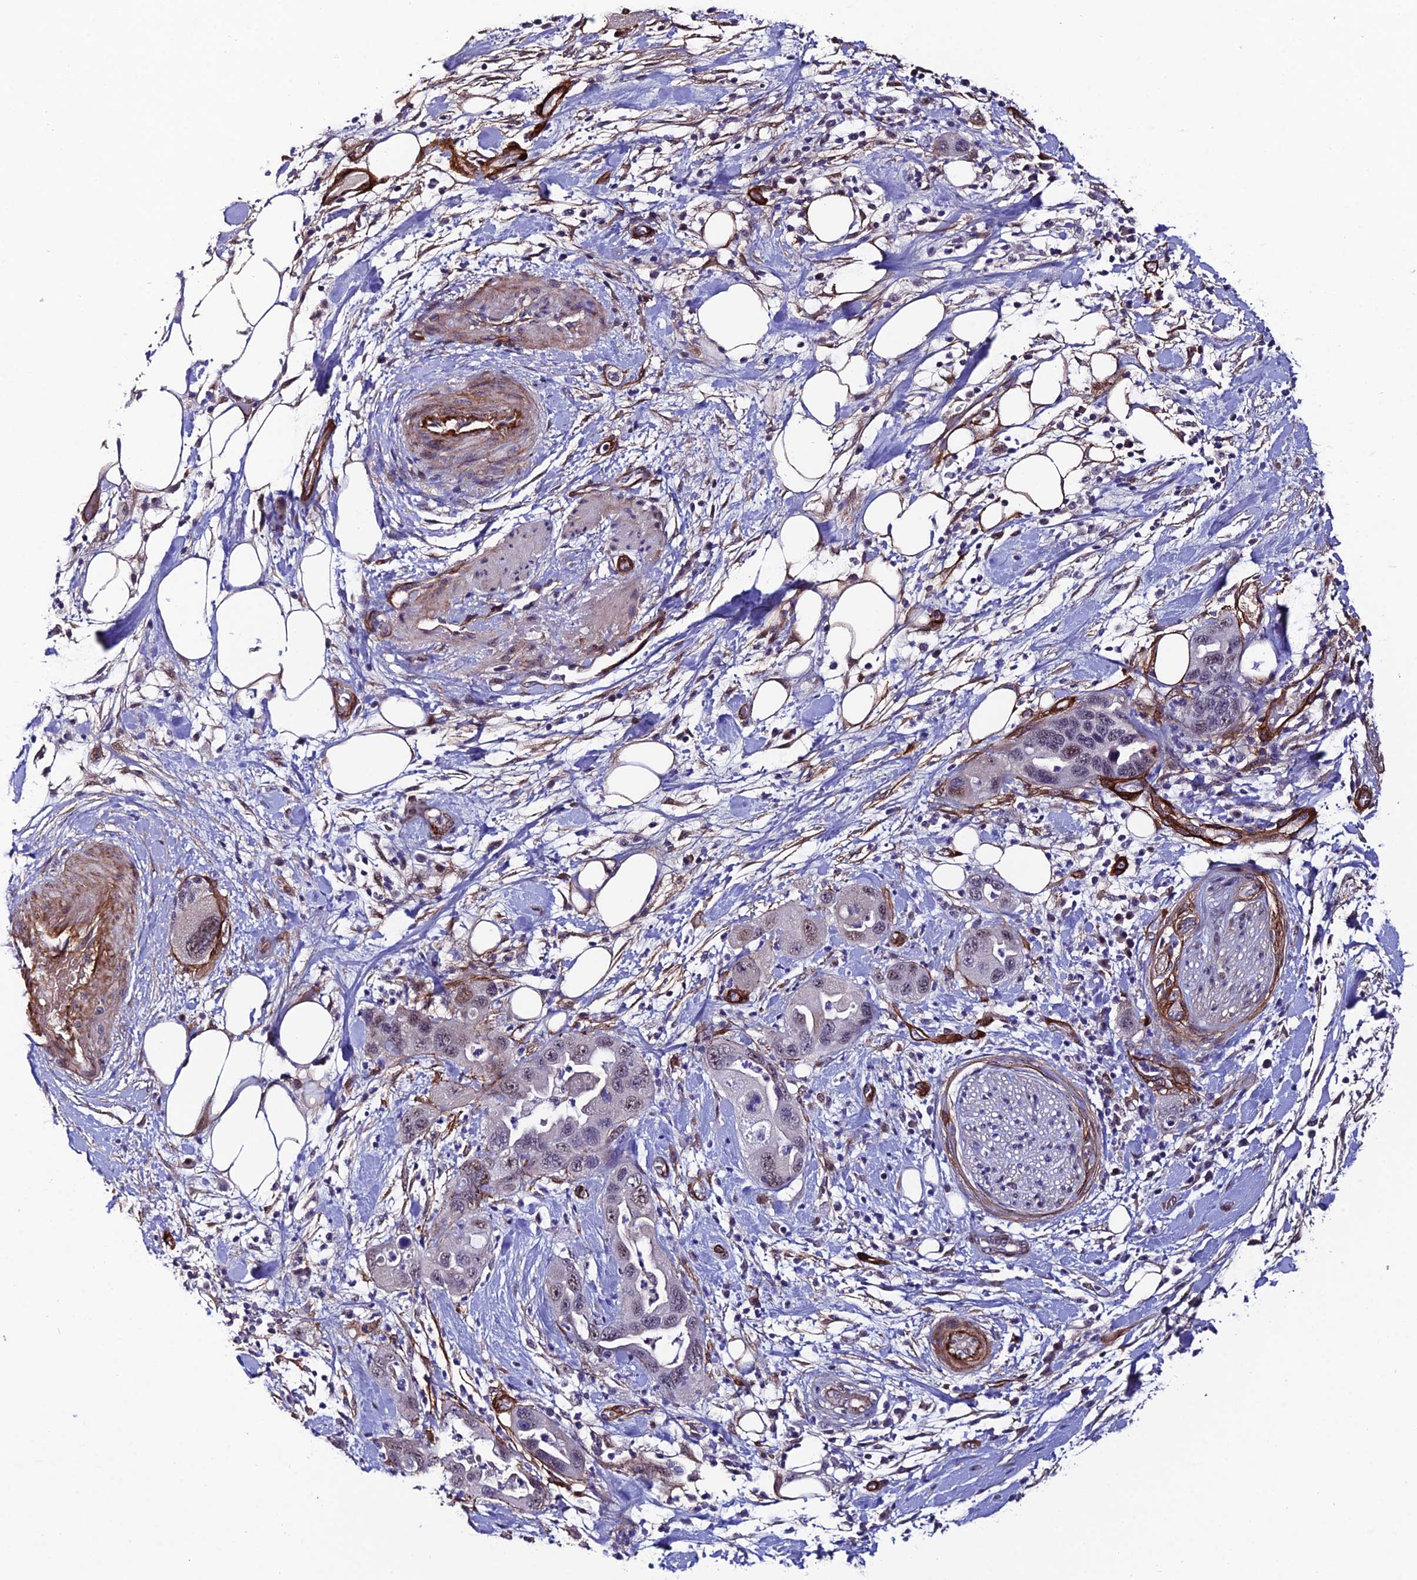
{"staining": {"intensity": "weak", "quantity": "<25%", "location": "nuclear"}, "tissue": "pancreatic cancer", "cell_type": "Tumor cells", "image_type": "cancer", "snomed": [{"axis": "morphology", "description": "Adenocarcinoma, NOS"}, {"axis": "topography", "description": "Pancreas"}], "caption": "The micrograph displays no significant staining in tumor cells of adenocarcinoma (pancreatic).", "gene": "SYT15", "patient": {"sex": "female", "age": 71}}